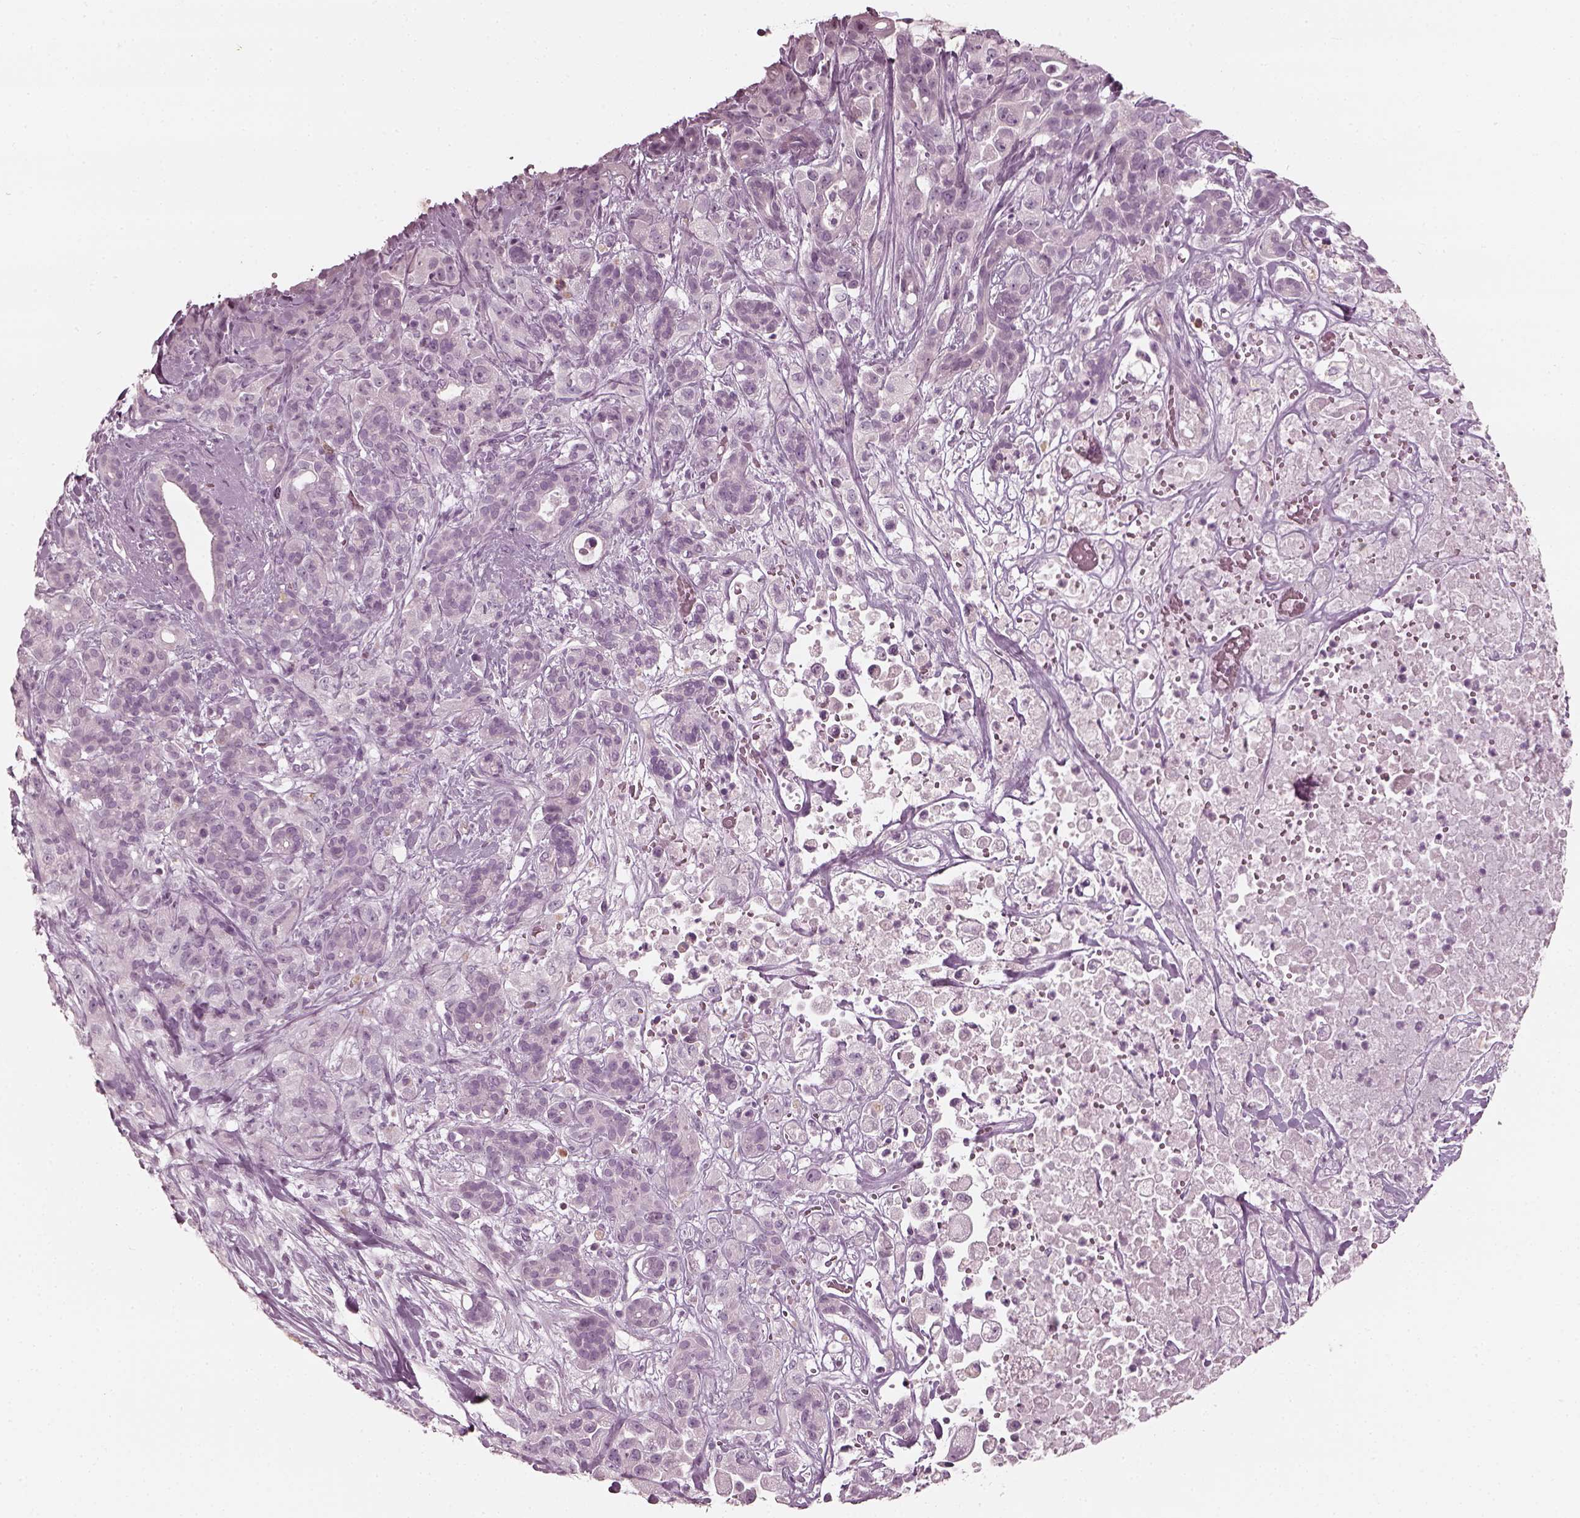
{"staining": {"intensity": "negative", "quantity": "none", "location": "none"}, "tissue": "pancreatic cancer", "cell_type": "Tumor cells", "image_type": "cancer", "snomed": [{"axis": "morphology", "description": "Adenocarcinoma, NOS"}, {"axis": "topography", "description": "Pancreas"}], "caption": "Immunohistochemistry image of pancreatic cancer (adenocarcinoma) stained for a protein (brown), which shows no expression in tumor cells.", "gene": "CNTN1", "patient": {"sex": "male", "age": 44}}